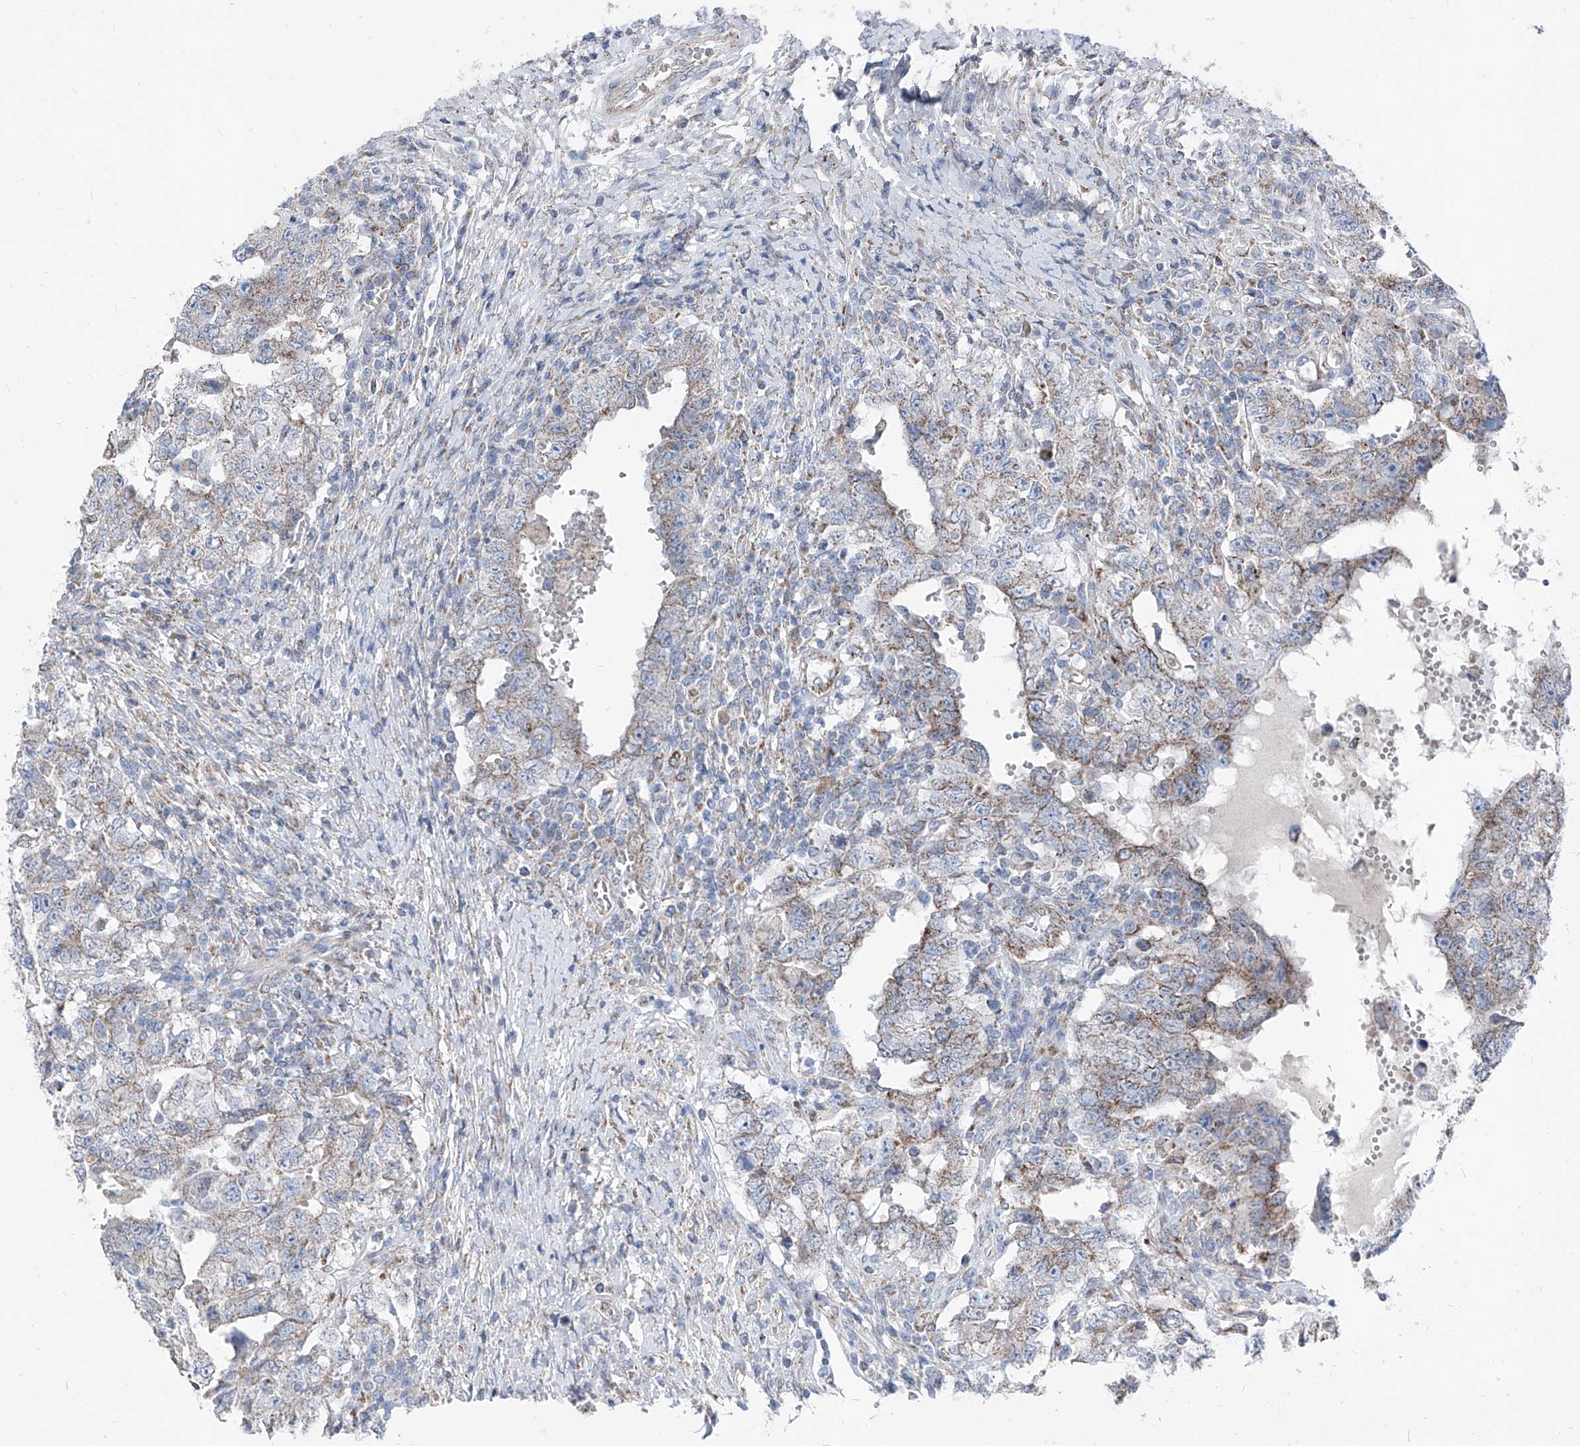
{"staining": {"intensity": "weak", "quantity": "25%-75%", "location": "cytoplasmic/membranous"}, "tissue": "testis cancer", "cell_type": "Tumor cells", "image_type": "cancer", "snomed": [{"axis": "morphology", "description": "Carcinoma, Embryonal, NOS"}, {"axis": "topography", "description": "Testis"}], "caption": "This micrograph shows testis embryonal carcinoma stained with immunohistochemistry to label a protein in brown. The cytoplasmic/membranous of tumor cells show weak positivity for the protein. Nuclei are counter-stained blue.", "gene": "AGPS", "patient": {"sex": "male", "age": 26}}